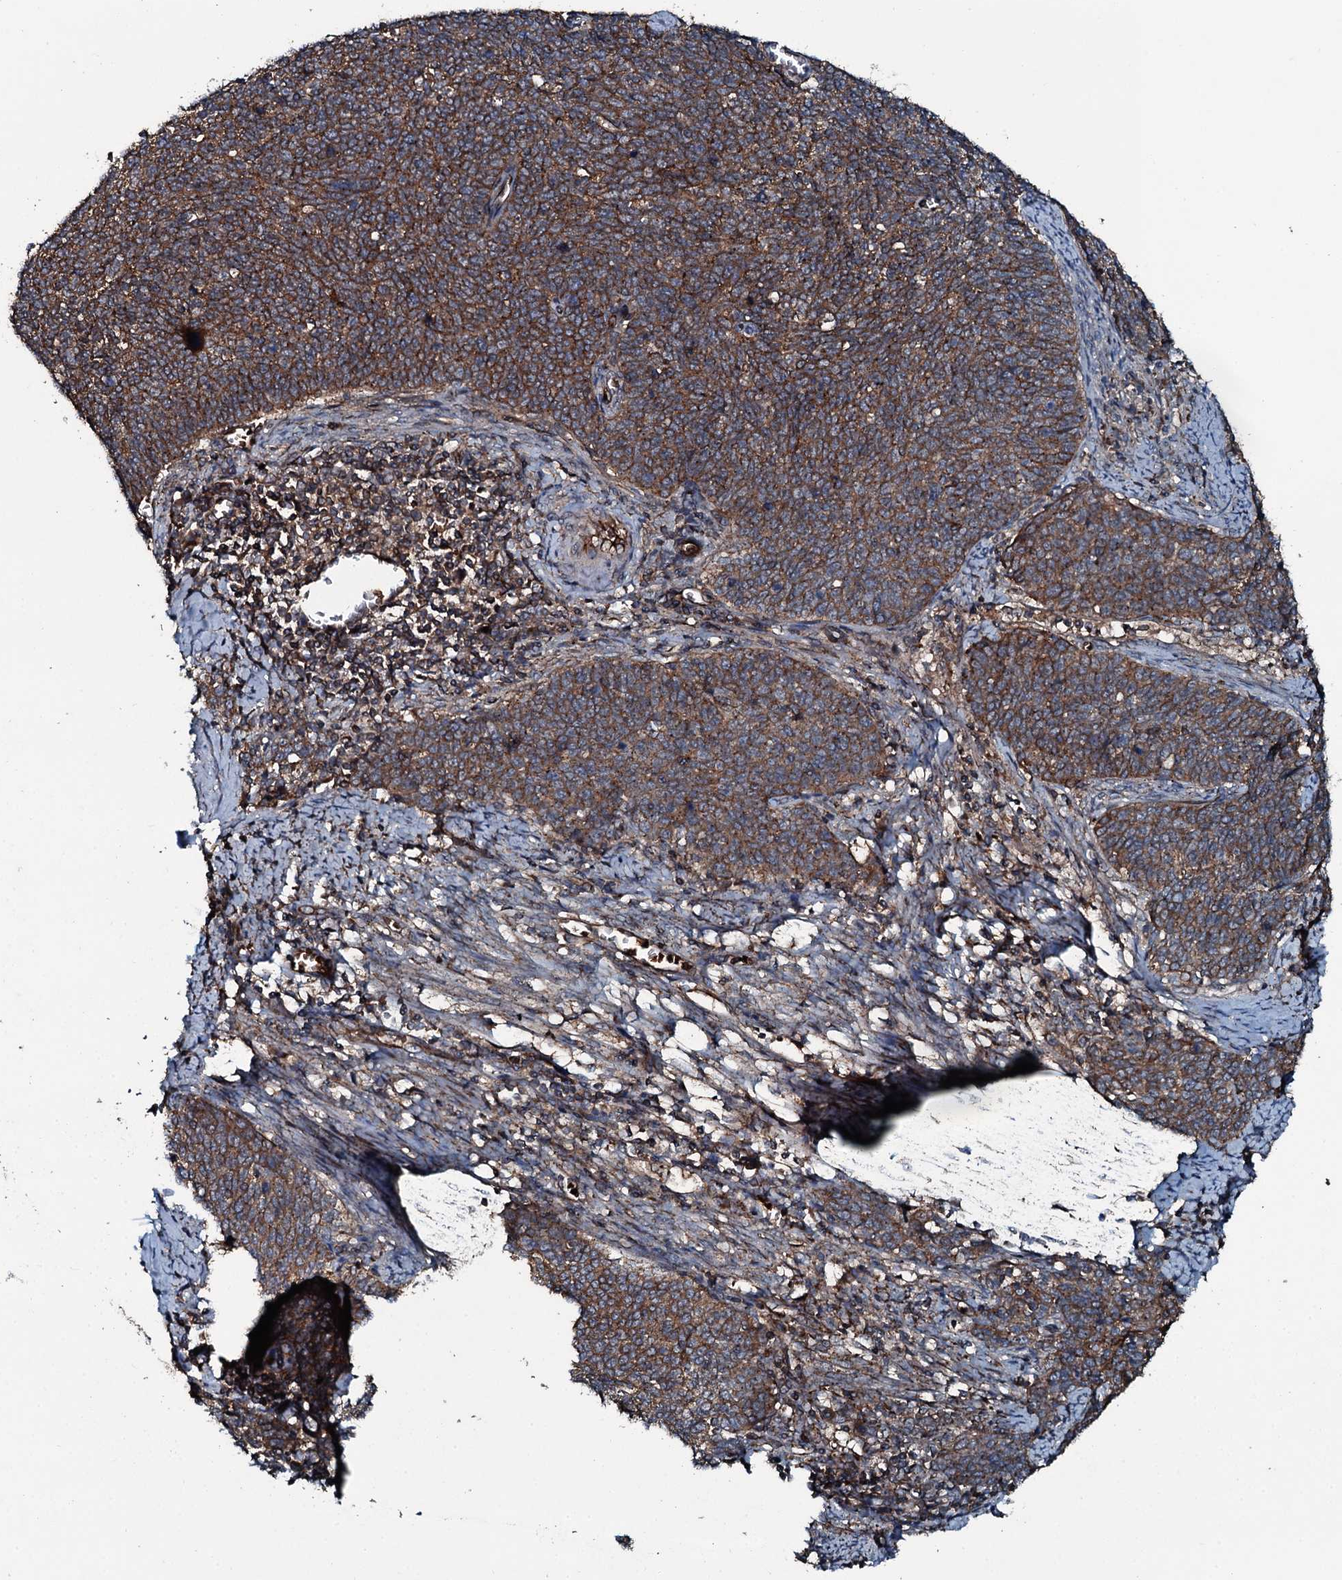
{"staining": {"intensity": "moderate", "quantity": ">75%", "location": "cytoplasmic/membranous"}, "tissue": "cervical cancer", "cell_type": "Tumor cells", "image_type": "cancer", "snomed": [{"axis": "morphology", "description": "Squamous cell carcinoma, NOS"}, {"axis": "topography", "description": "Cervix"}], "caption": "This photomicrograph shows IHC staining of cervical cancer (squamous cell carcinoma), with medium moderate cytoplasmic/membranous expression in about >75% of tumor cells.", "gene": "TRIM7", "patient": {"sex": "female", "age": 39}}